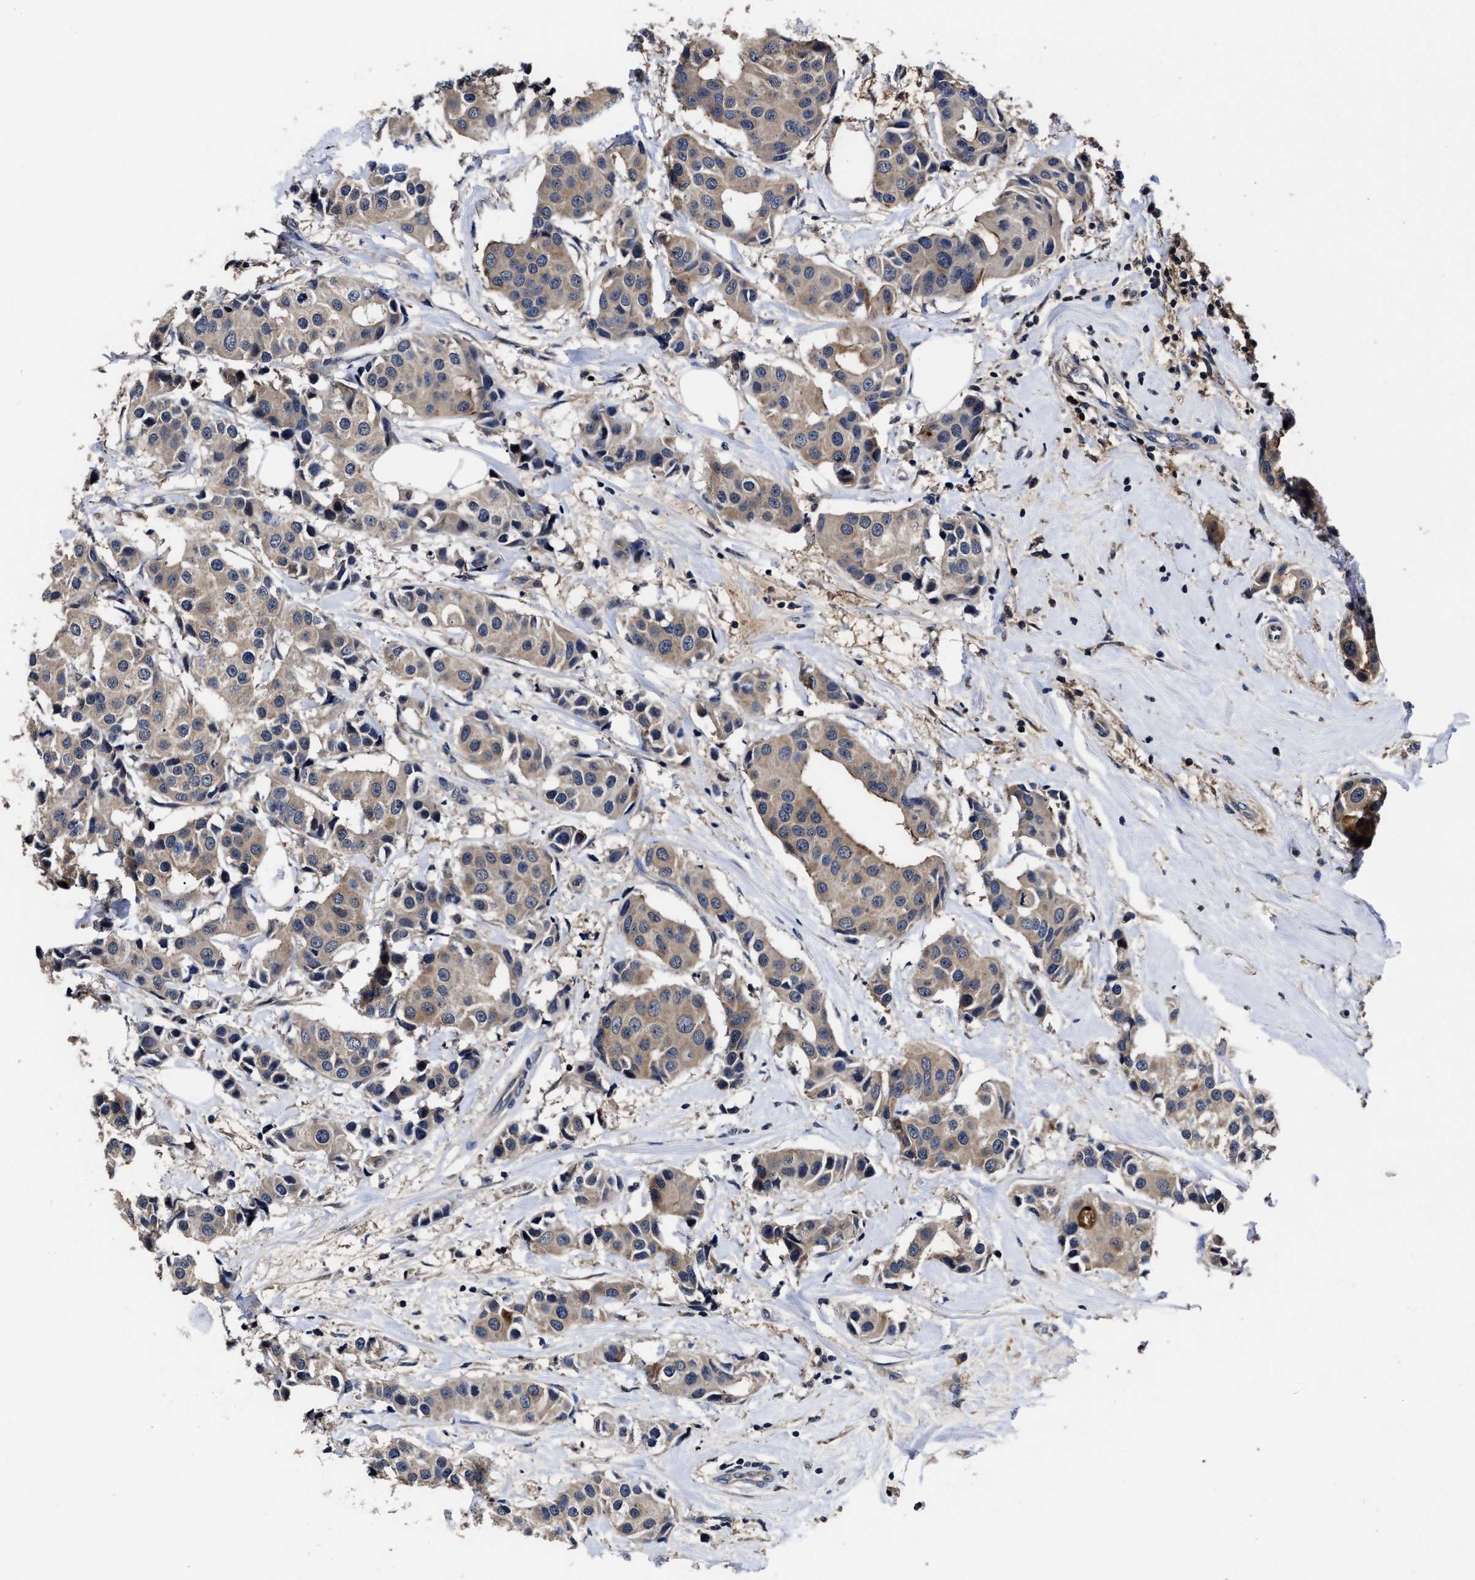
{"staining": {"intensity": "weak", "quantity": "25%-75%", "location": "cytoplasmic/membranous"}, "tissue": "breast cancer", "cell_type": "Tumor cells", "image_type": "cancer", "snomed": [{"axis": "morphology", "description": "Normal tissue, NOS"}, {"axis": "morphology", "description": "Duct carcinoma"}, {"axis": "topography", "description": "Breast"}], "caption": "An IHC histopathology image of tumor tissue is shown. Protein staining in brown labels weak cytoplasmic/membranous positivity in infiltrating ductal carcinoma (breast) within tumor cells.", "gene": "SOCS5", "patient": {"sex": "female", "age": 39}}